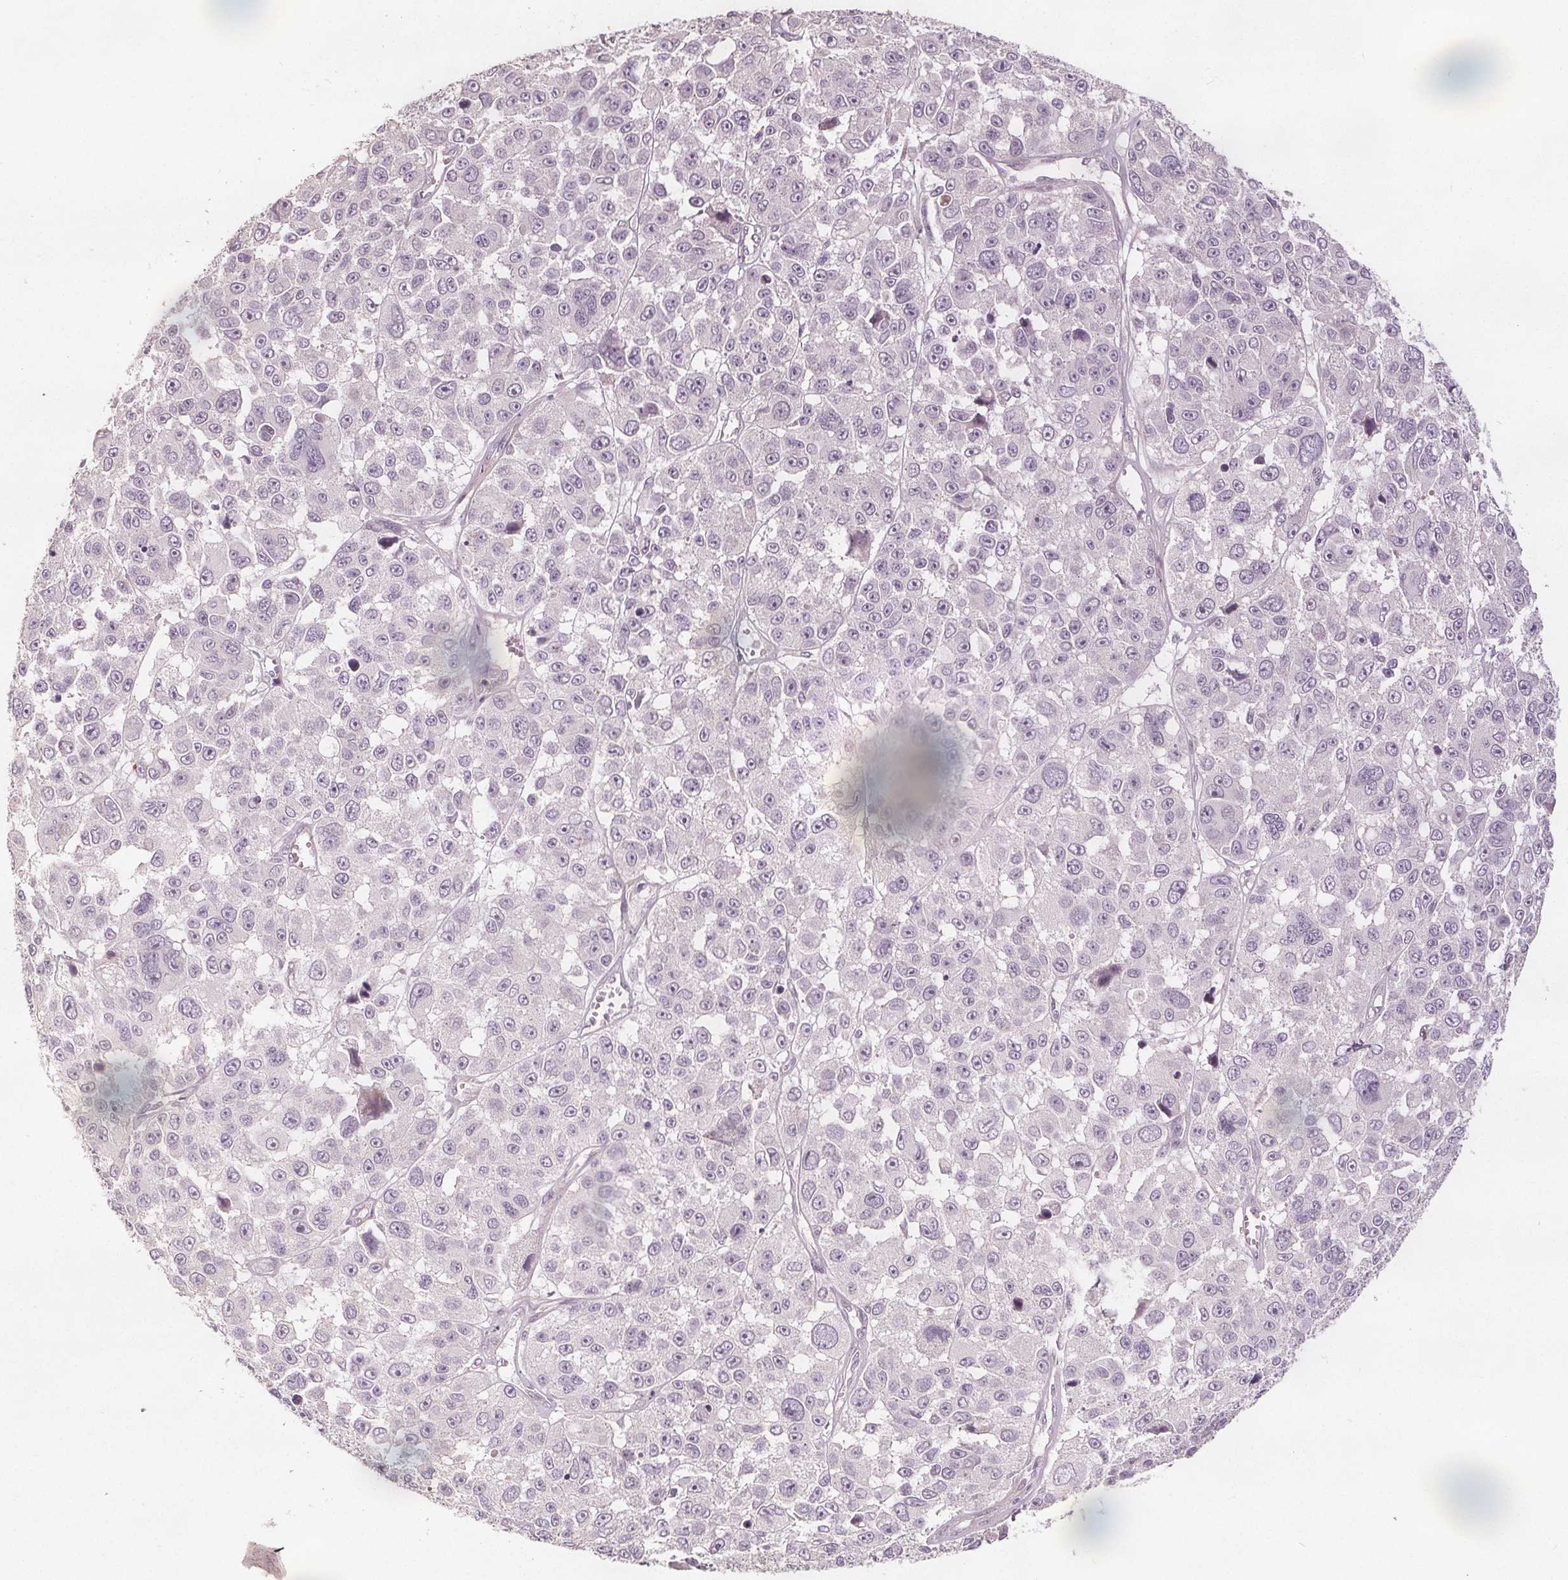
{"staining": {"intensity": "negative", "quantity": "none", "location": "none"}, "tissue": "melanoma", "cell_type": "Tumor cells", "image_type": "cancer", "snomed": [{"axis": "morphology", "description": "Malignant melanoma, NOS"}, {"axis": "topography", "description": "Skin"}], "caption": "A histopathology image of malignant melanoma stained for a protein displays no brown staining in tumor cells. (DAB (3,3'-diaminobenzidine) IHC visualized using brightfield microscopy, high magnification).", "gene": "PTPRT", "patient": {"sex": "female", "age": 66}}